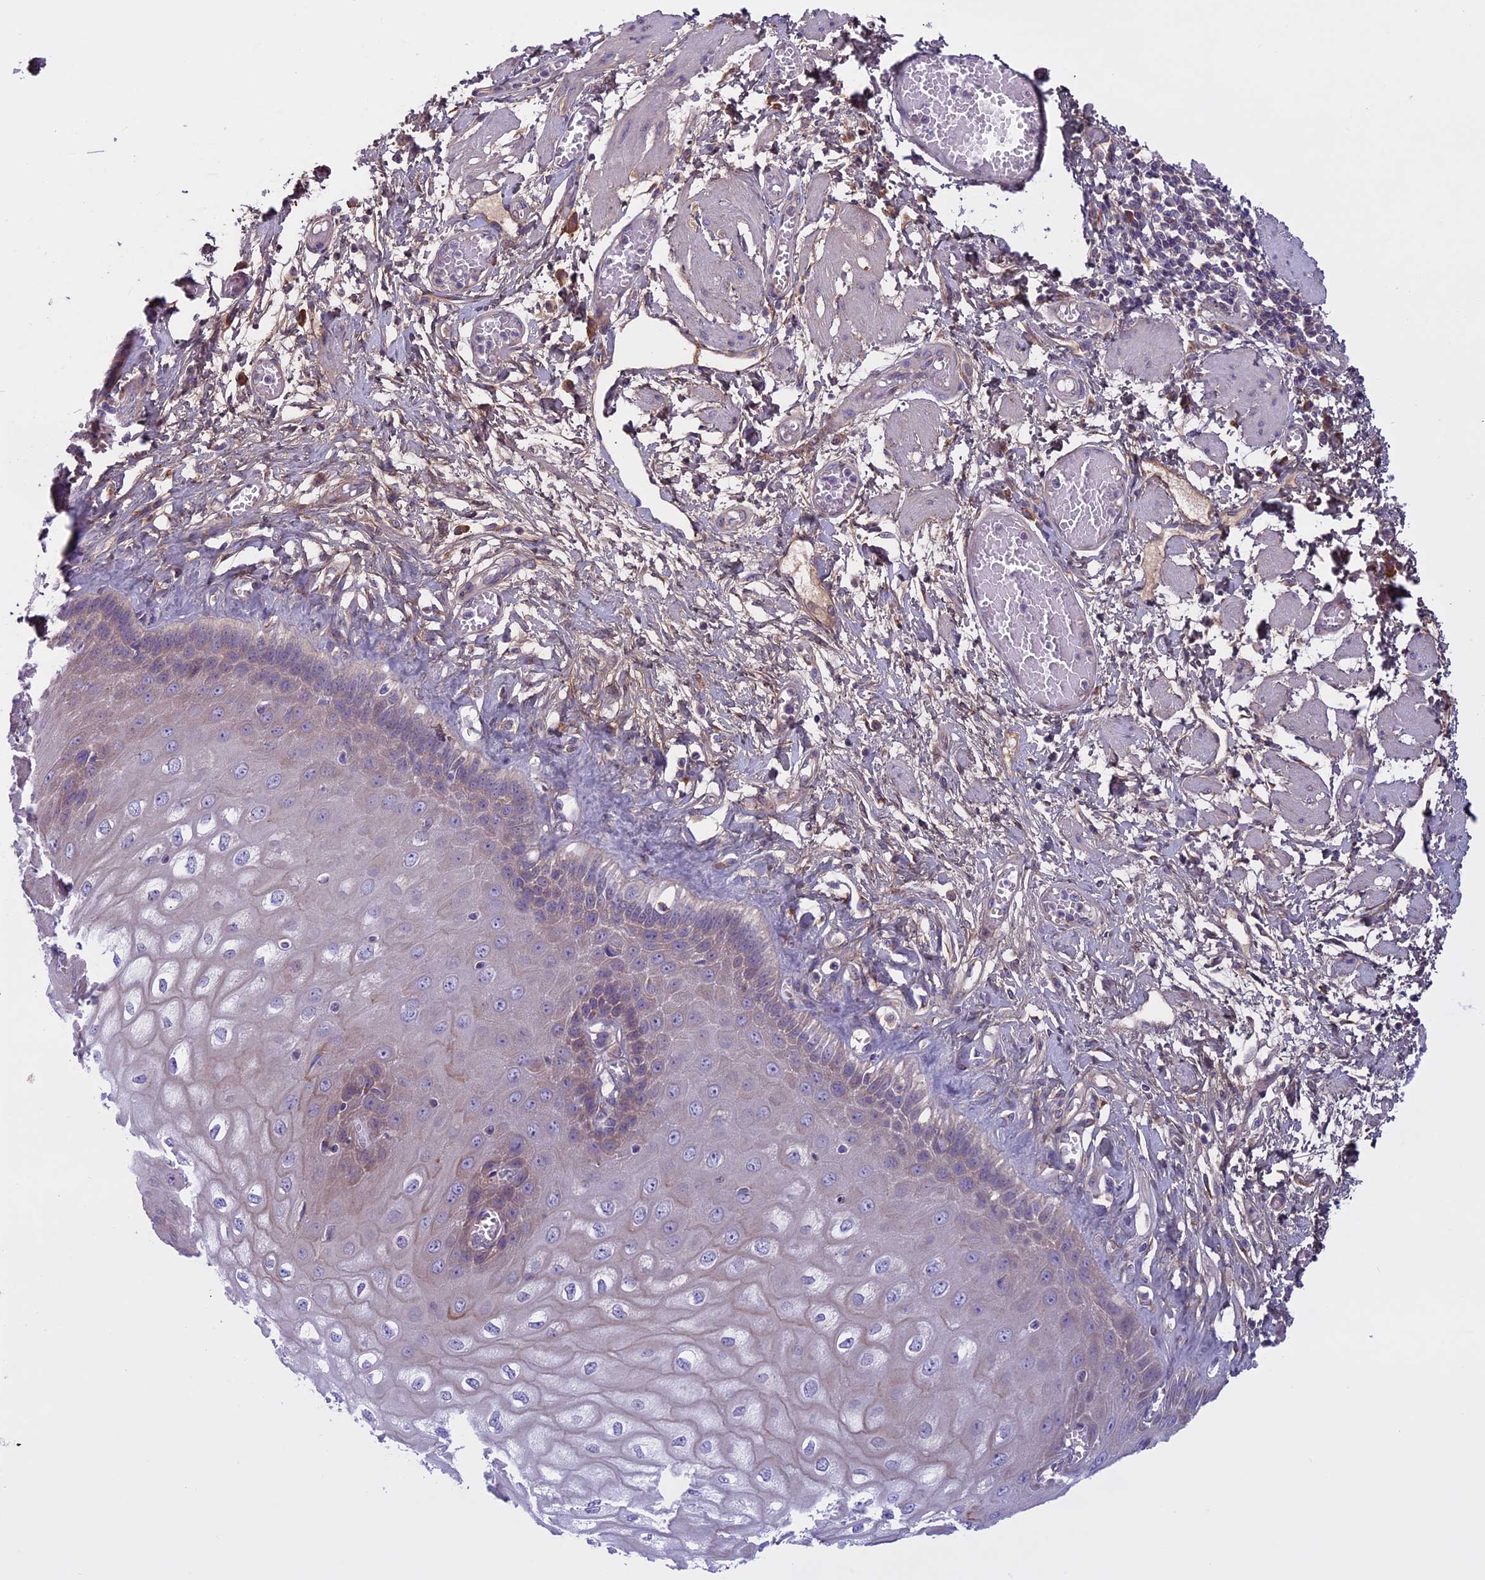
{"staining": {"intensity": "weak", "quantity": "<25%", "location": "cytoplasmic/membranous"}, "tissue": "esophagus", "cell_type": "Squamous epithelial cells", "image_type": "normal", "snomed": [{"axis": "morphology", "description": "Normal tissue, NOS"}, {"axis": "topography", "description": "Esophagus"}], "caption": "Human esophagus stained for a protein using immunohistochemistry (IHC) exhibits no positivity in squamous epithelial cells.", "gene": "DCTN5", "patient": {"sex": "male", "age": 60}}